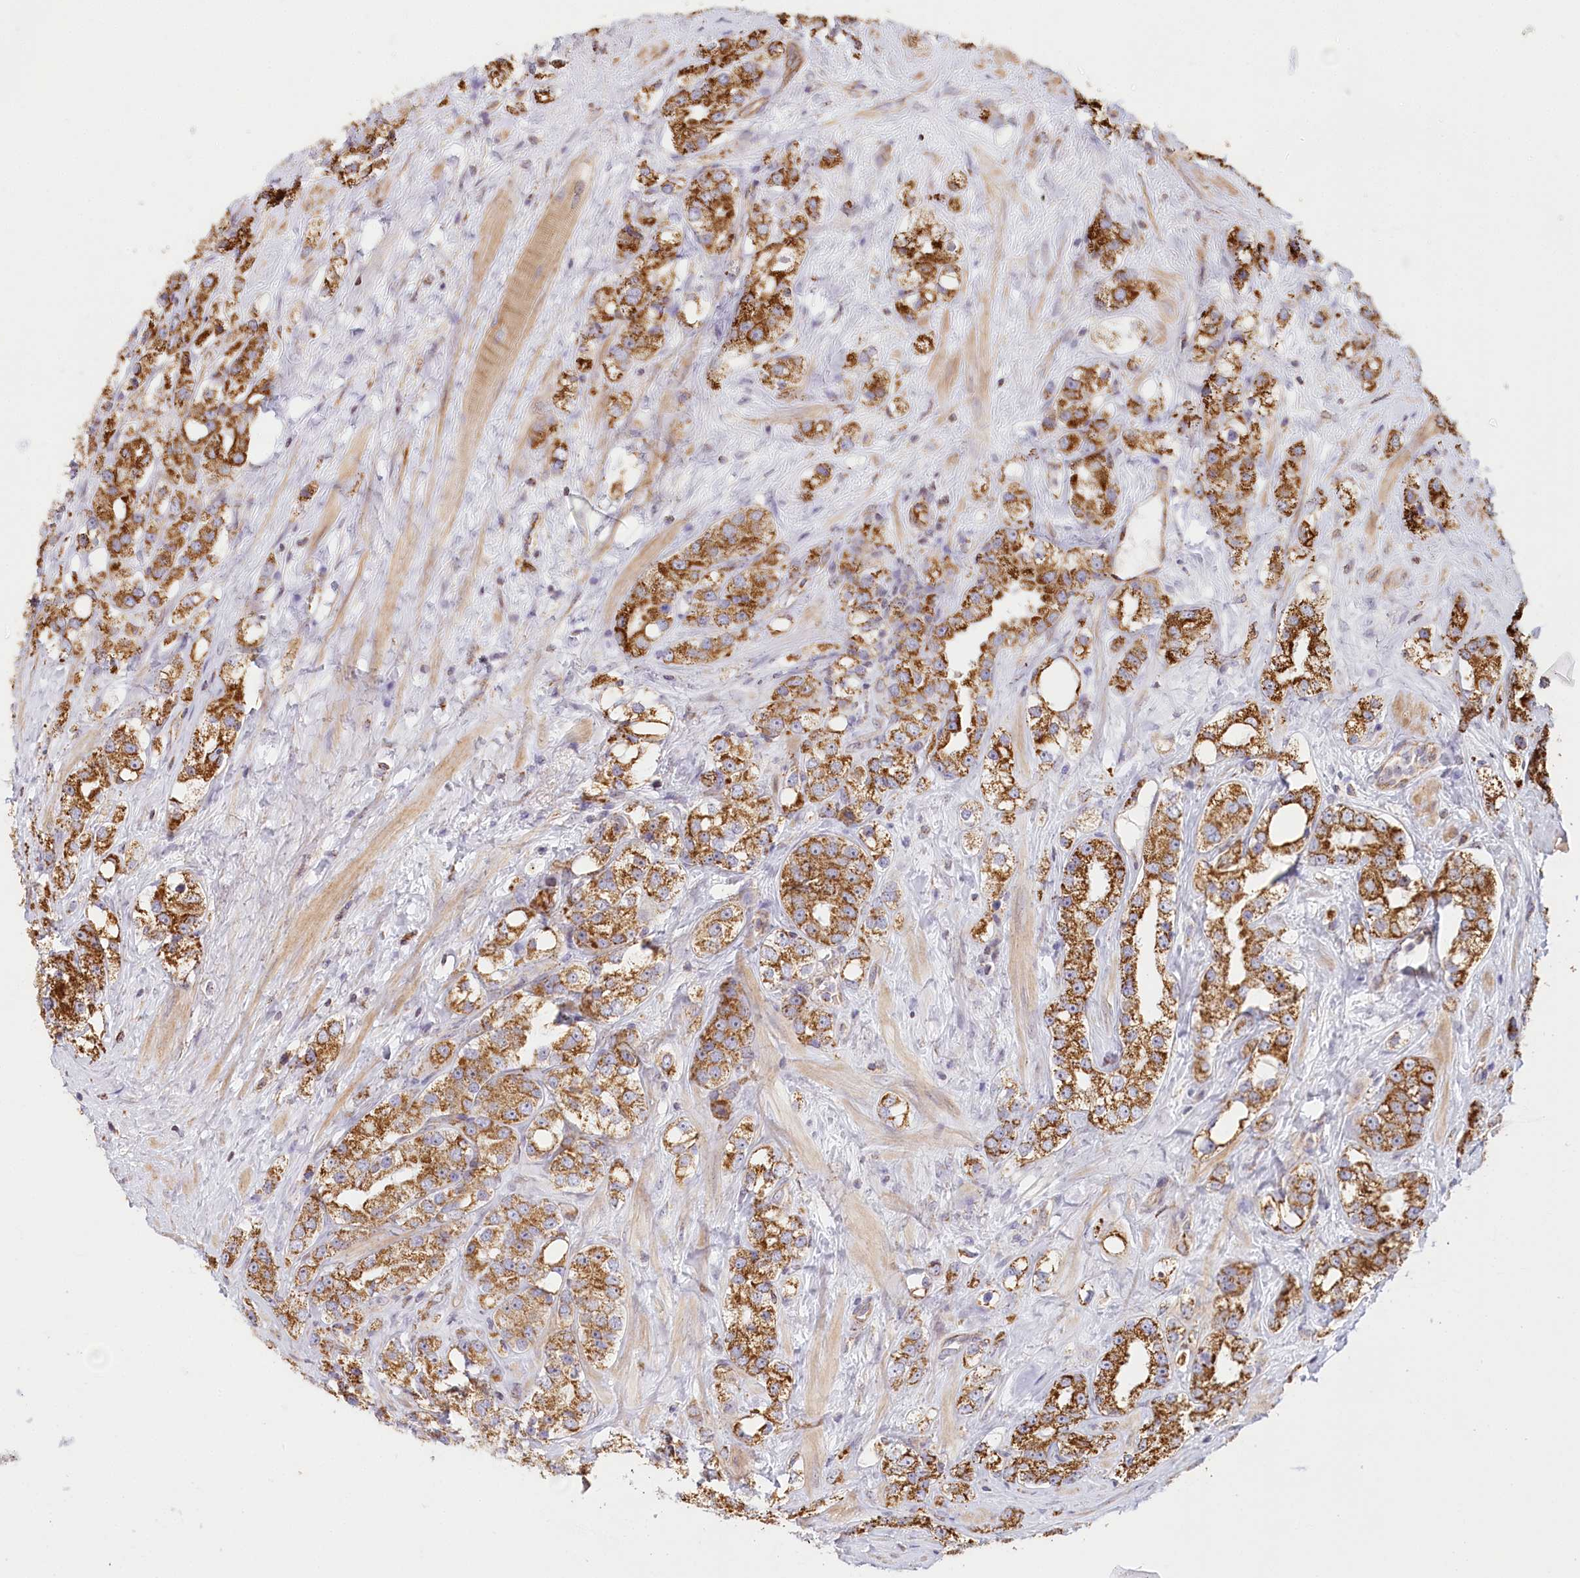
{"staining": {"intensity": "strong", "quantity": ">75%", "location": "cytoplasmic/membranous"}, "tissue": "prostate cancer", "cell_type": "Tumor cells", "image_type": "cancer", "snomed": [{"axis": "morphology", "description": "Adenocarcinoma, NOS"}, {"axis": "topography", "description": "Prostate"}], "caption": "An IHC image of tumor tissue is shown. Protein staining in brown shows strong cytoplasmic/membranous positivity in prostate cancer (adenocarcinoma) within tumor cells.", "gene": "UMPS", "patient": {"sex": "male", "age": 79}}